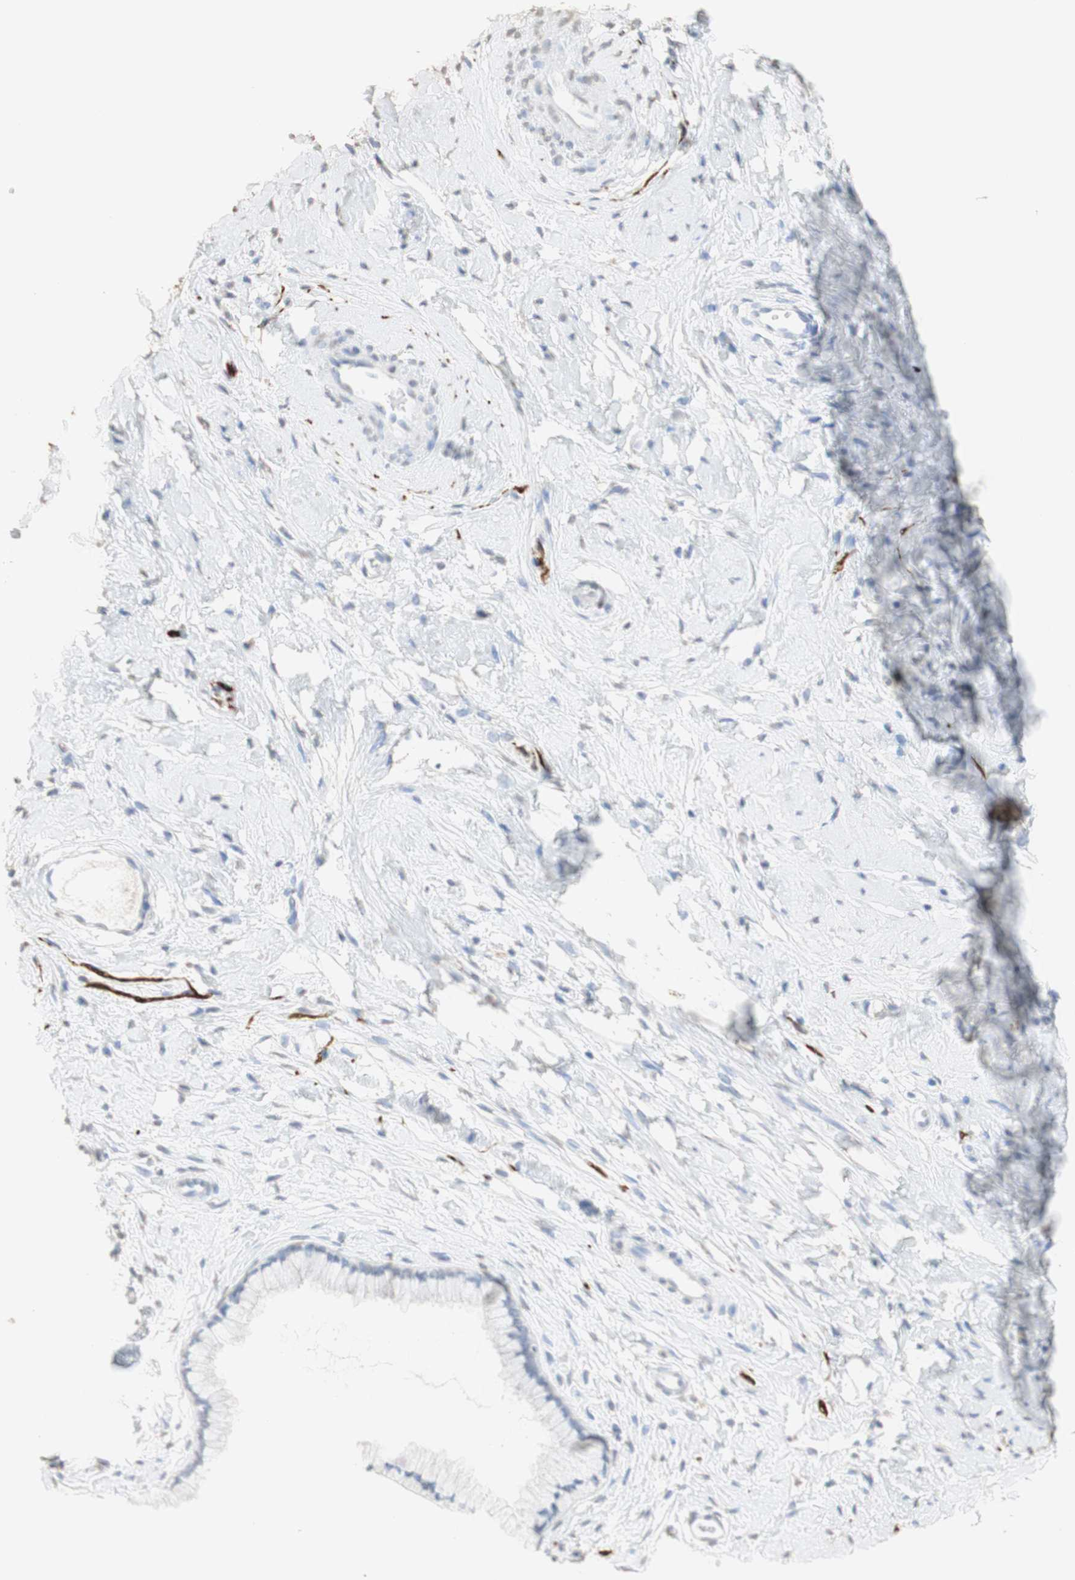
{"staining": {"intensity": "negative", "quantity": "none", "location": "none"}, "tissue": "cervix", "cell_type": "Glandular cells", "image_type": "normal", "snomed": [{"axis": "morphology", "description": "Normal tissue, NOS"}, {"axis": "topography", "description": "Cervix"}], "caption": "A high-resolution image shows IHC staining of benign cervix, which demonstrates no significant staining in glandular cells. (Brightfield microscopy of DAB (3,3'-diaminobenzidine) immunohistochemistry (IHC) at high magnification).", "gene": "L1CAM", "patient": {"sex": "female", "age": 65}}